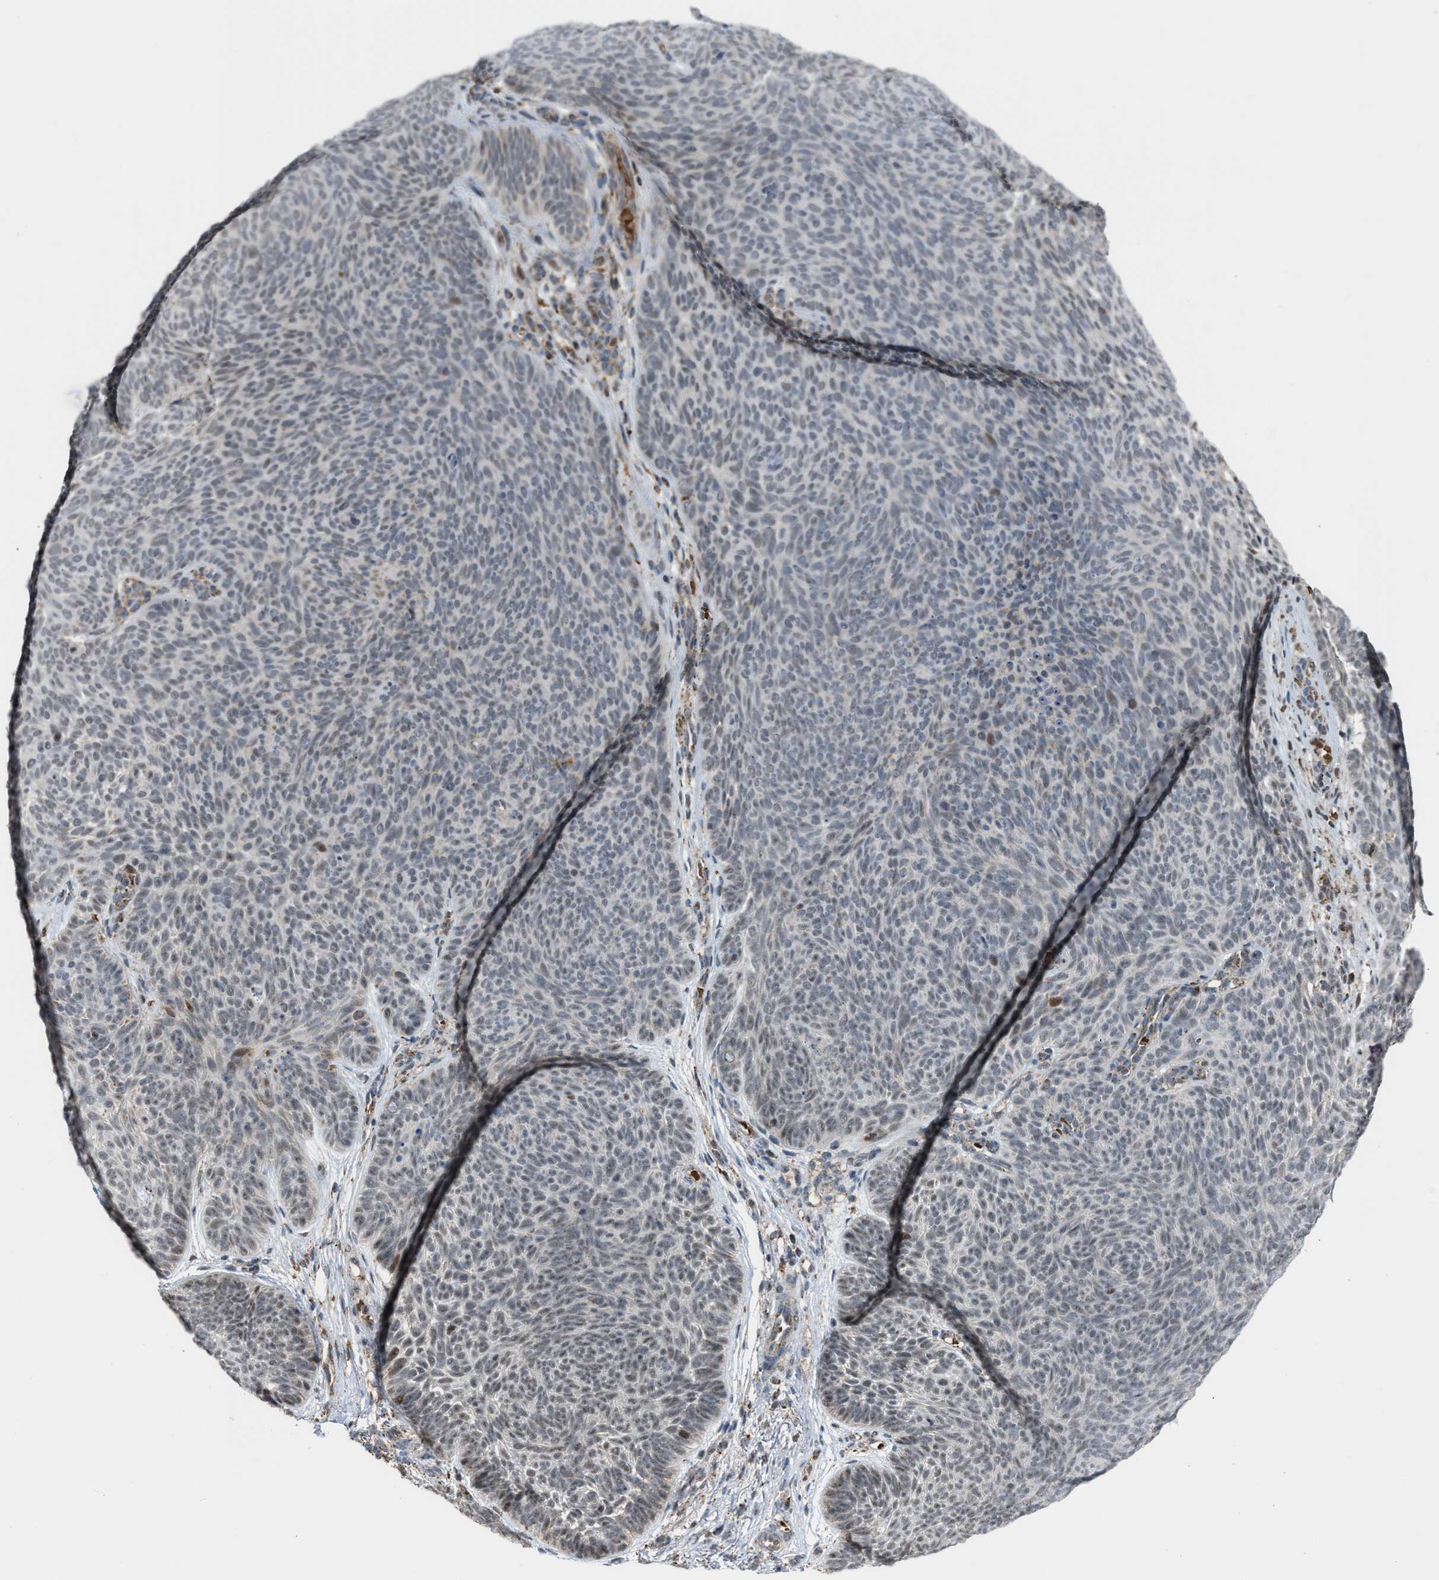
{"staining": {"intensity": "negative", "quantity": "none", "location": "none"}, "tissue": "skin cancer", "cell_type": "Tumor cells", "image_type": "cancer", "snomed": [{"axis": "morphology", "description": "Basal cell carcinoma"}, {"axis": "topography", "description": "Skin"}], "caption": "The photomicrograph reveals no staining of tumor cells in skin cancer (basal cell carcinoma).", "gene": "CHN2", "patient": {"sex": "male", "age": 61}}